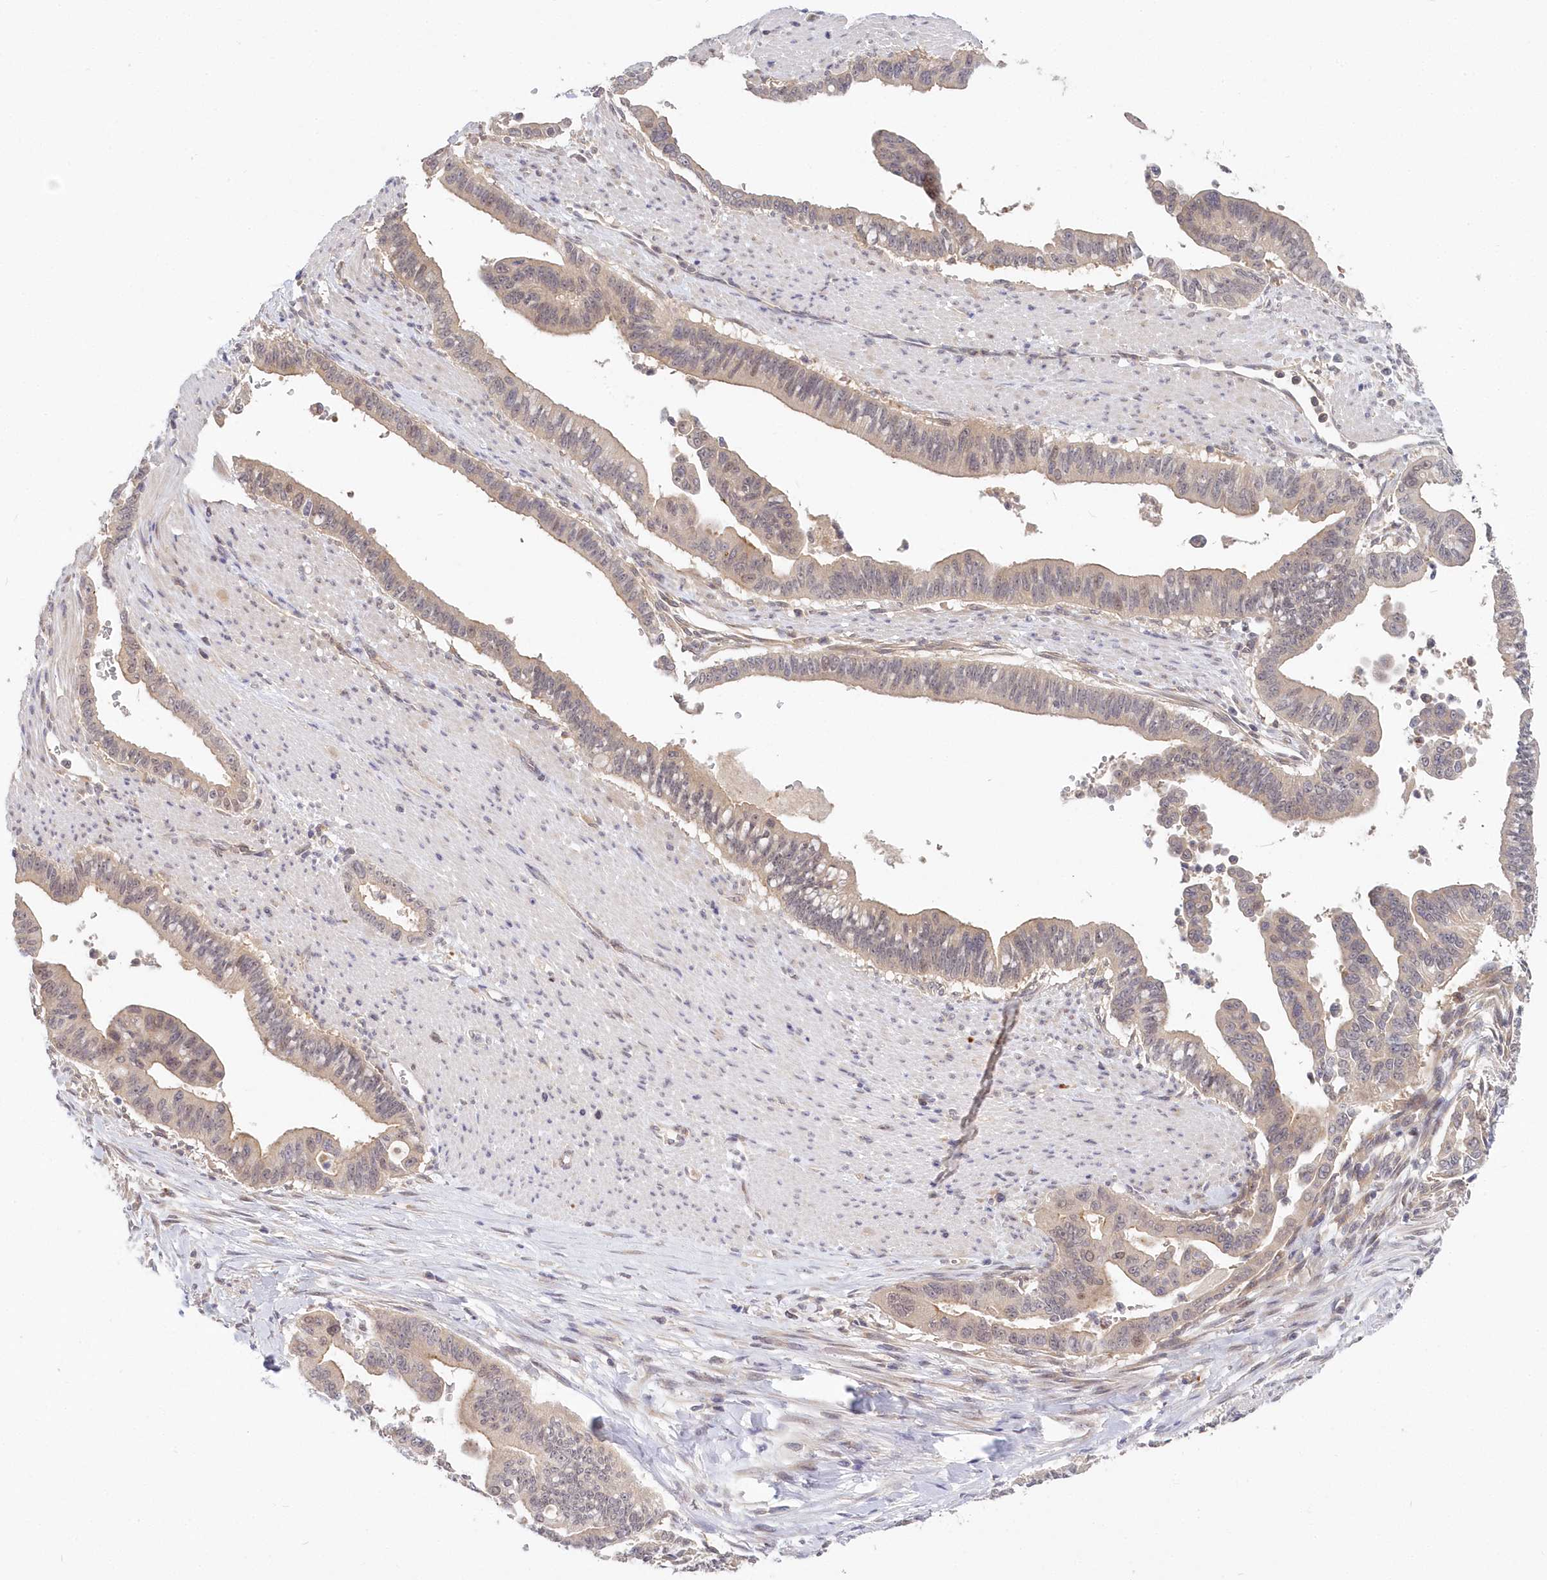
{"staining": {"intensity": "weak", "quantity": "<25%", "location": "cytoplasmic/membranous"}, "tissue": "pancreatic cancer", "cell_type": "Tumor cells", "image_type": "cancer", "snomed": [{"axis": "morphology", "description": "Adenocarcinoma, NOS"}, {"axis": "topography", "description": "Pancreas"}], "caption": "Human adenocarcinoma (pancreatic) stained for a protein using IHC shows no positivity in tumor cells.", "gene": "KATNA1", "patient": {"sex": "male", "age": 70}}